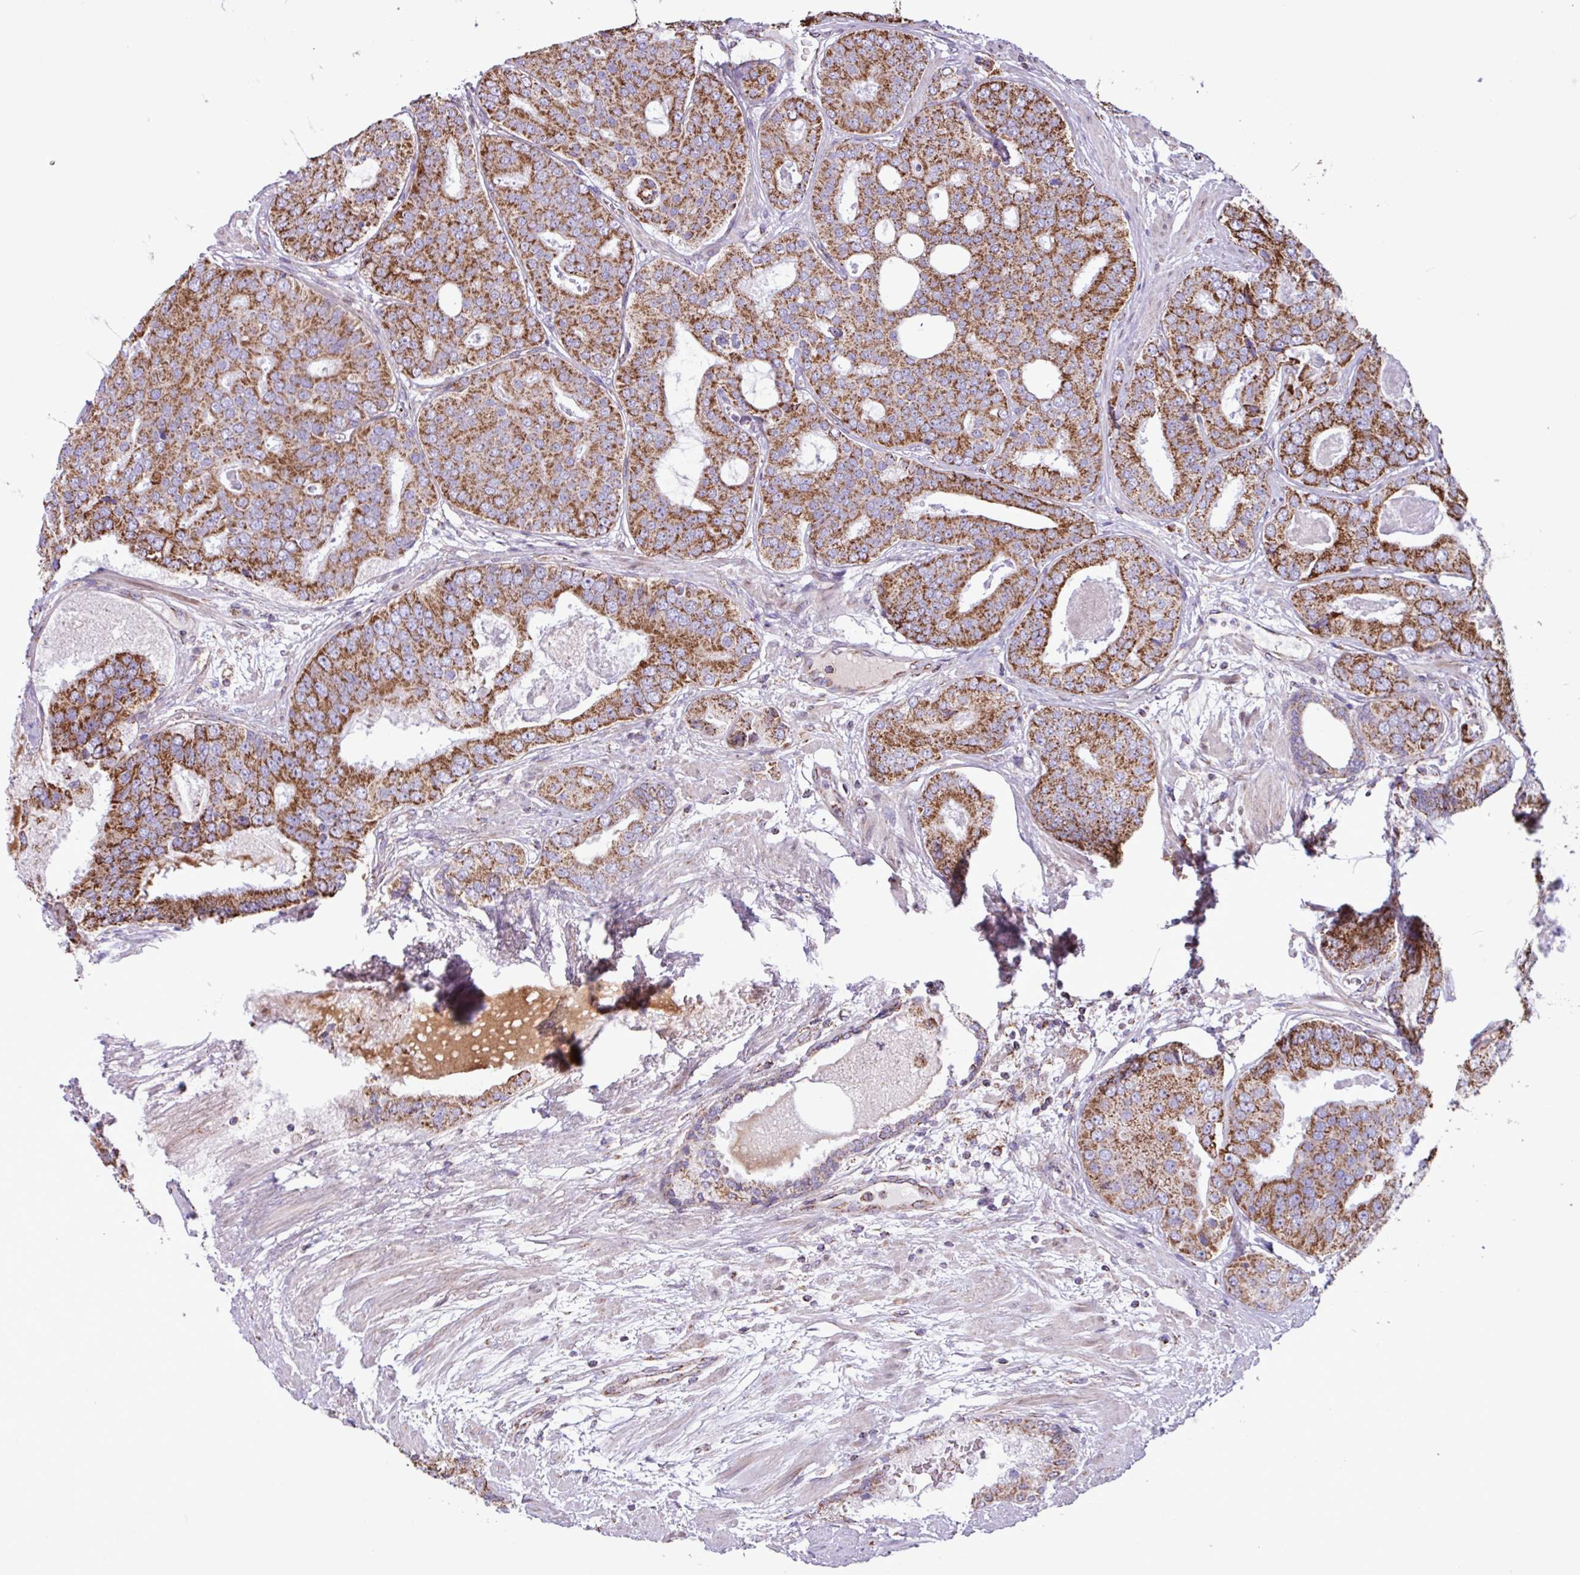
{"staining": {"intensity": "moderate", "quantity": ">75%", "location": "cytoplasmic/membranous"}, "tissue": "prostate cancer", "cell_type": "Tumor cells", "image_type": "cancer", "snomed": [{"axis": "morphology", "description": "Adenocarcinoma, High grade"}, {"axis": "topography", "description": "Prostate"}], "caption": "A micrograph showing moderate cytoplasmic/membranous expression in approximately >75% of tumor cells in adenocarcinoma (high-grade) (prostate), as visualized by brown immunohistochemical staining.", "gene": "RTL3", "patient": {"sex": "male", "age": 71}}